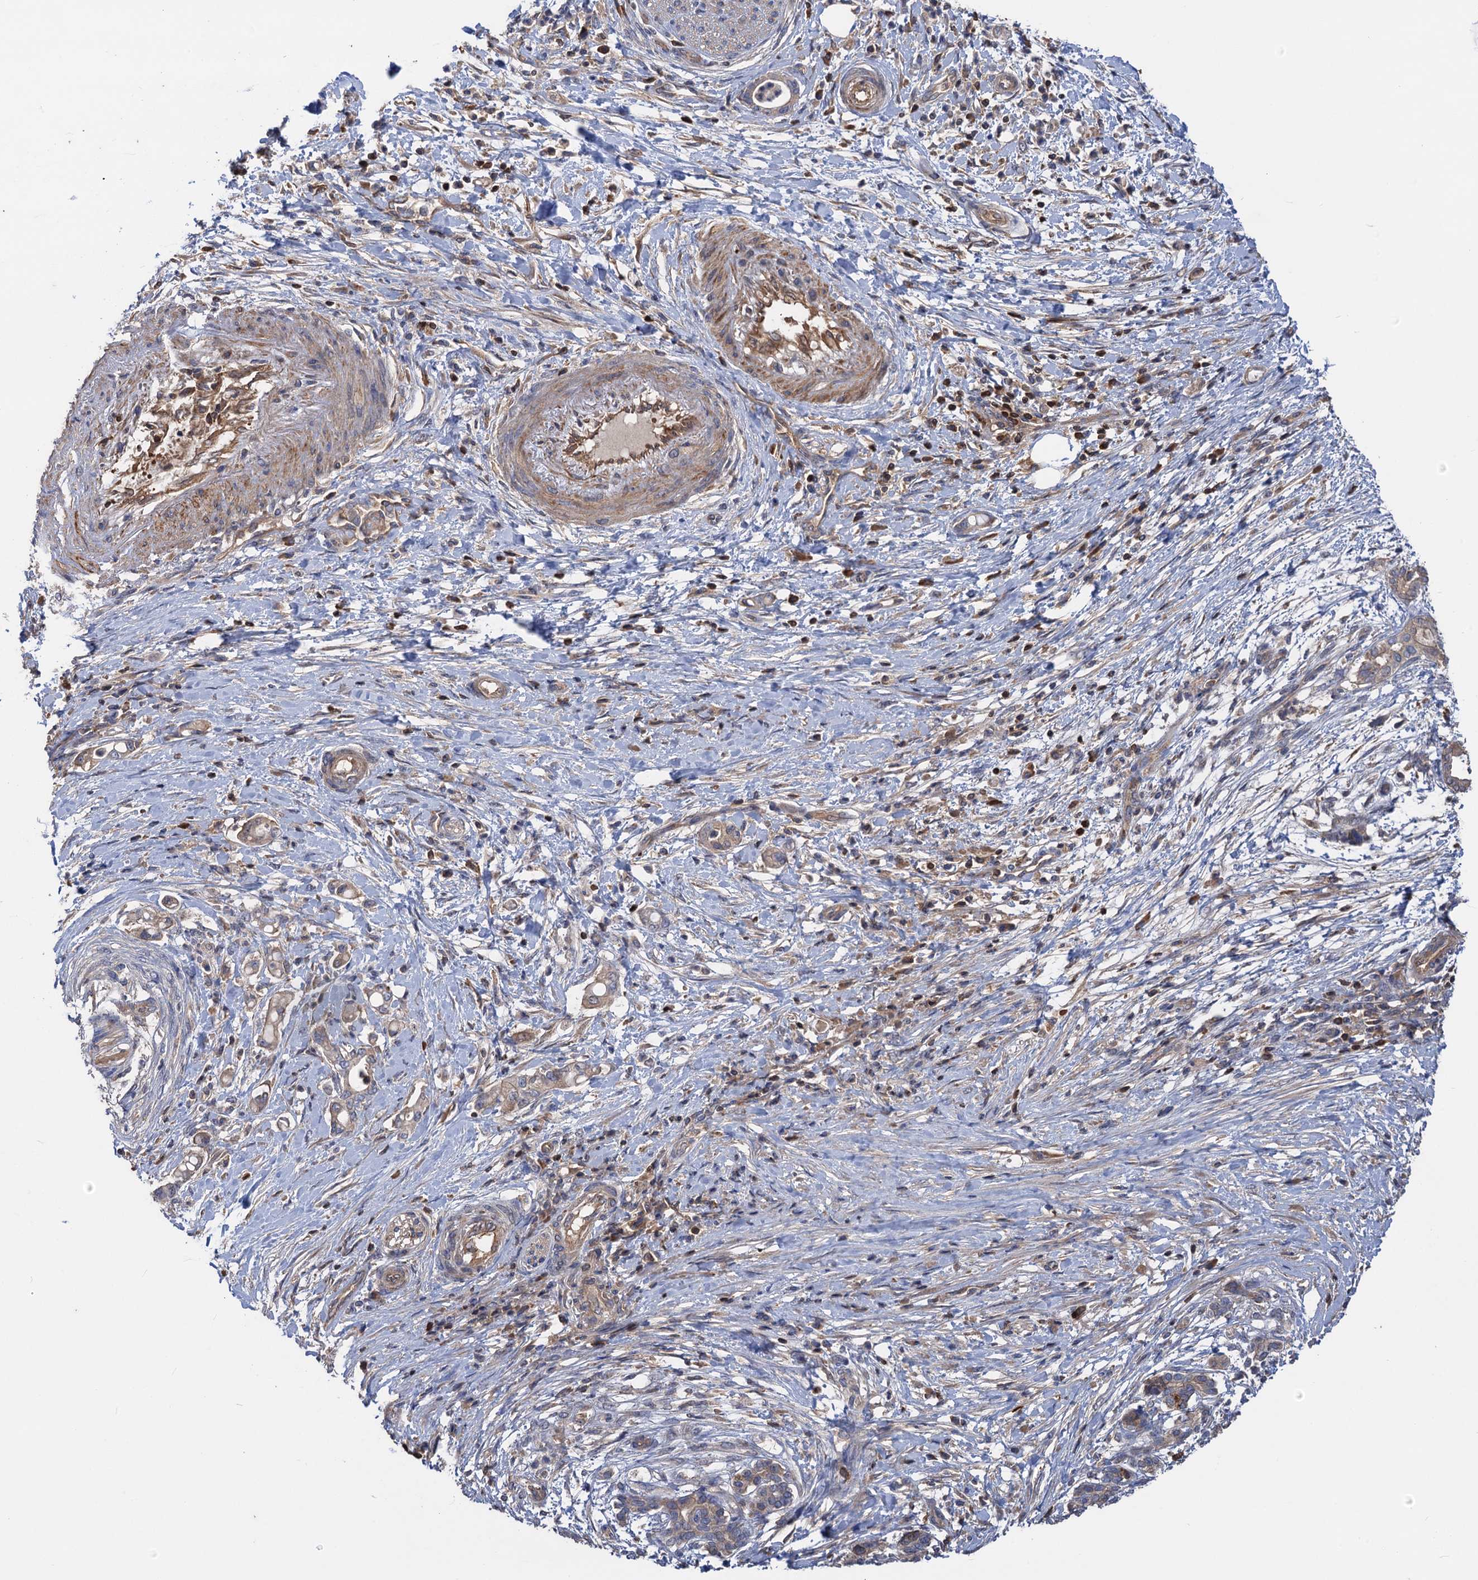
{"staining": {"intensity": "weak", "quantity": "<25%", "location": "cytoplasmic/membranous"}, "tissue": "pancreatic cancer", "cell_type": "Tumor cells", "image_type": "cancer", "snomed": [{"axis": "morphology", "description": "Adenocarcinoma, NOS"}, {"axis": "topography", "description": "Pancreas"}], "caption": "DAB (3,3'-diaminobenzidine) immunohistochemical staining of pancreatic cancer exhibits no significant staining in tumor cells.", "gene": "DGKA", "patient": {"sex": "female", "age": 55}}